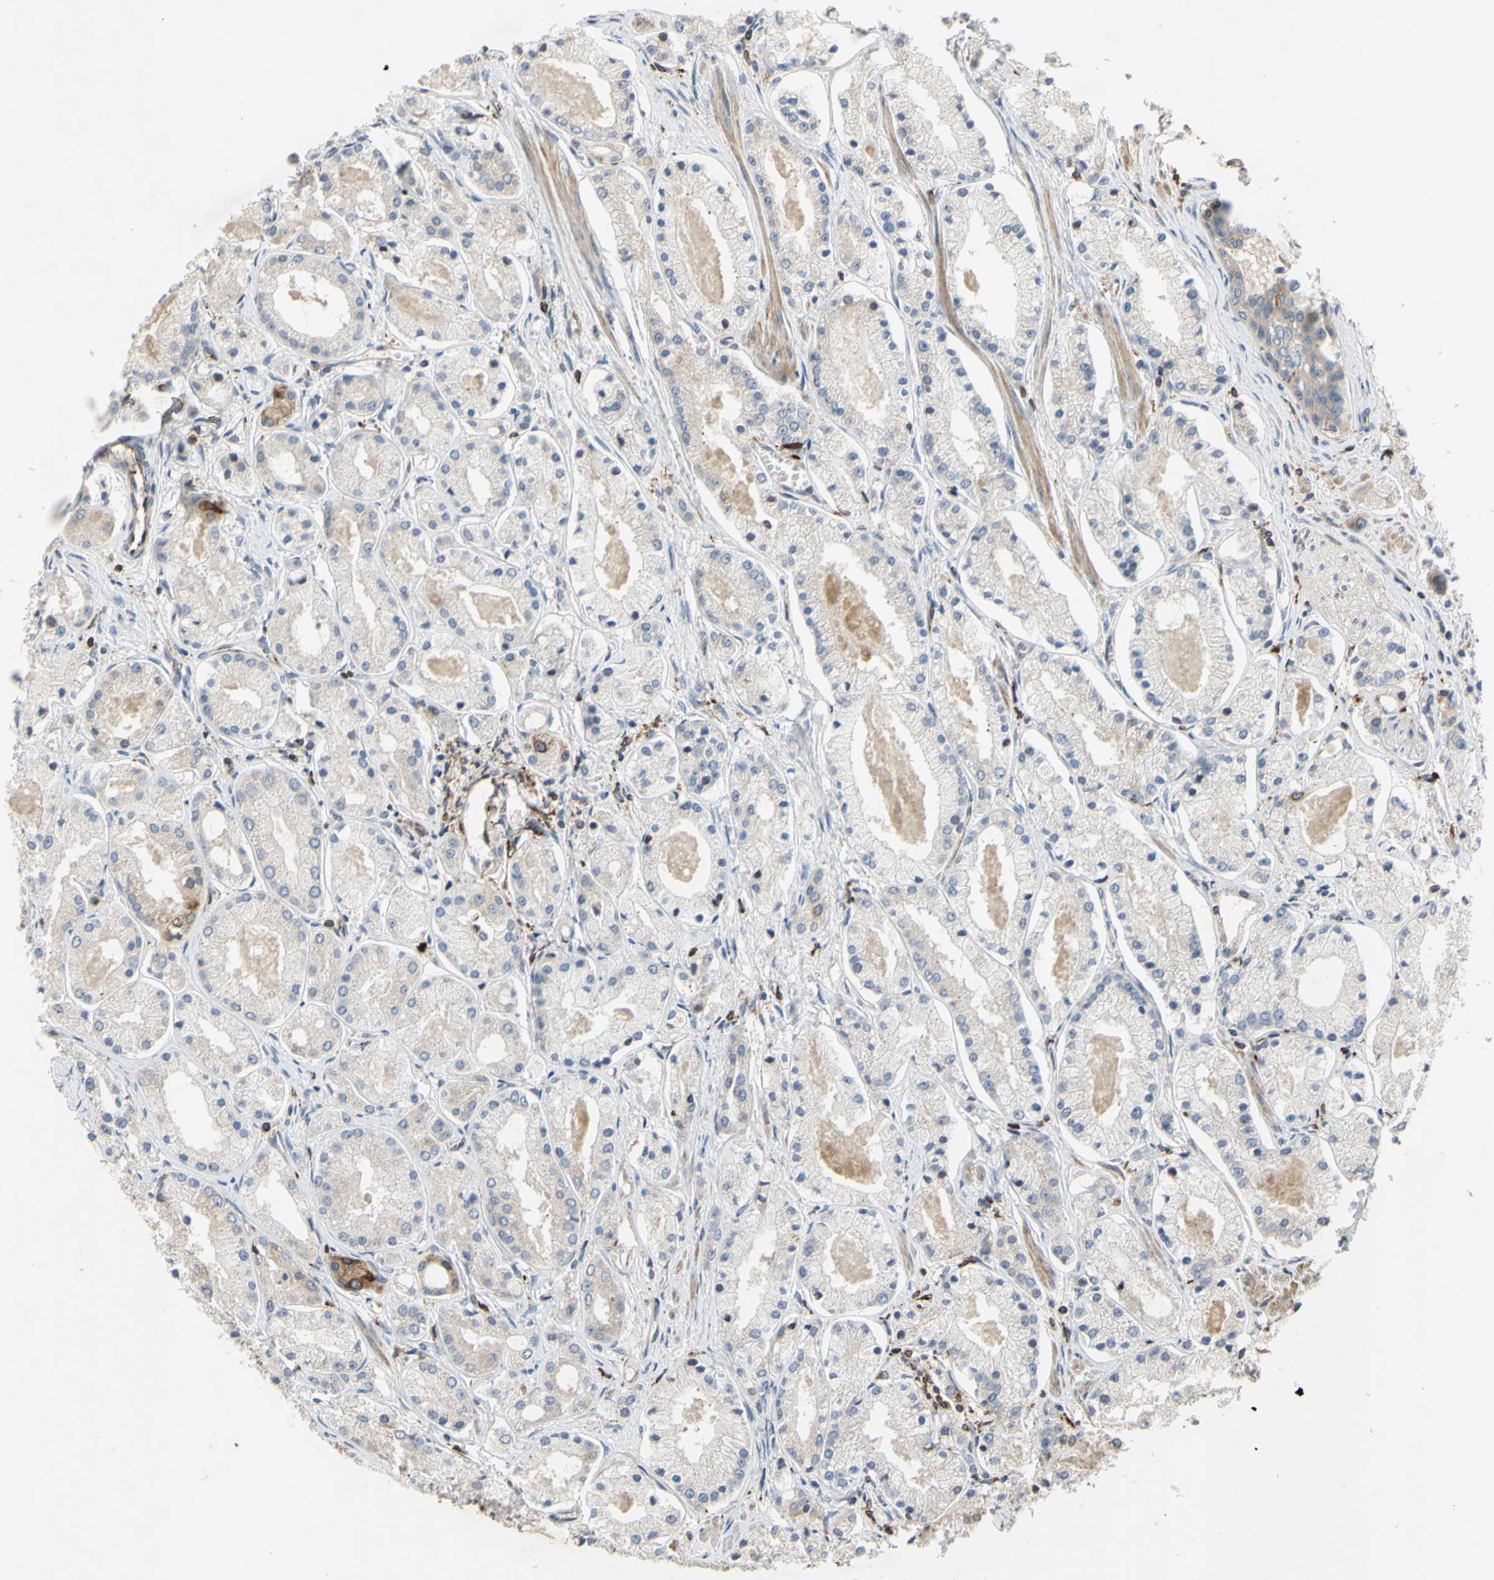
{"staining": {"intensity": "negative", "quantity": "none", "location": "none"}, "tissue": "prostate cancer", "cell_type": "Tumor cells", "image_type": "cancer", "snomed": [{"axis": "morphology", "description": "Adenocarcinoma, High grade"}, {"axis": "topography", "description": "Prostate"}], "caption": "DAB immunohistochemical staining of prostate cancer shows no significant staining in tumor cells.", "gene": "PLXNA2", "patient": {"sex": "male", "age": 66}}